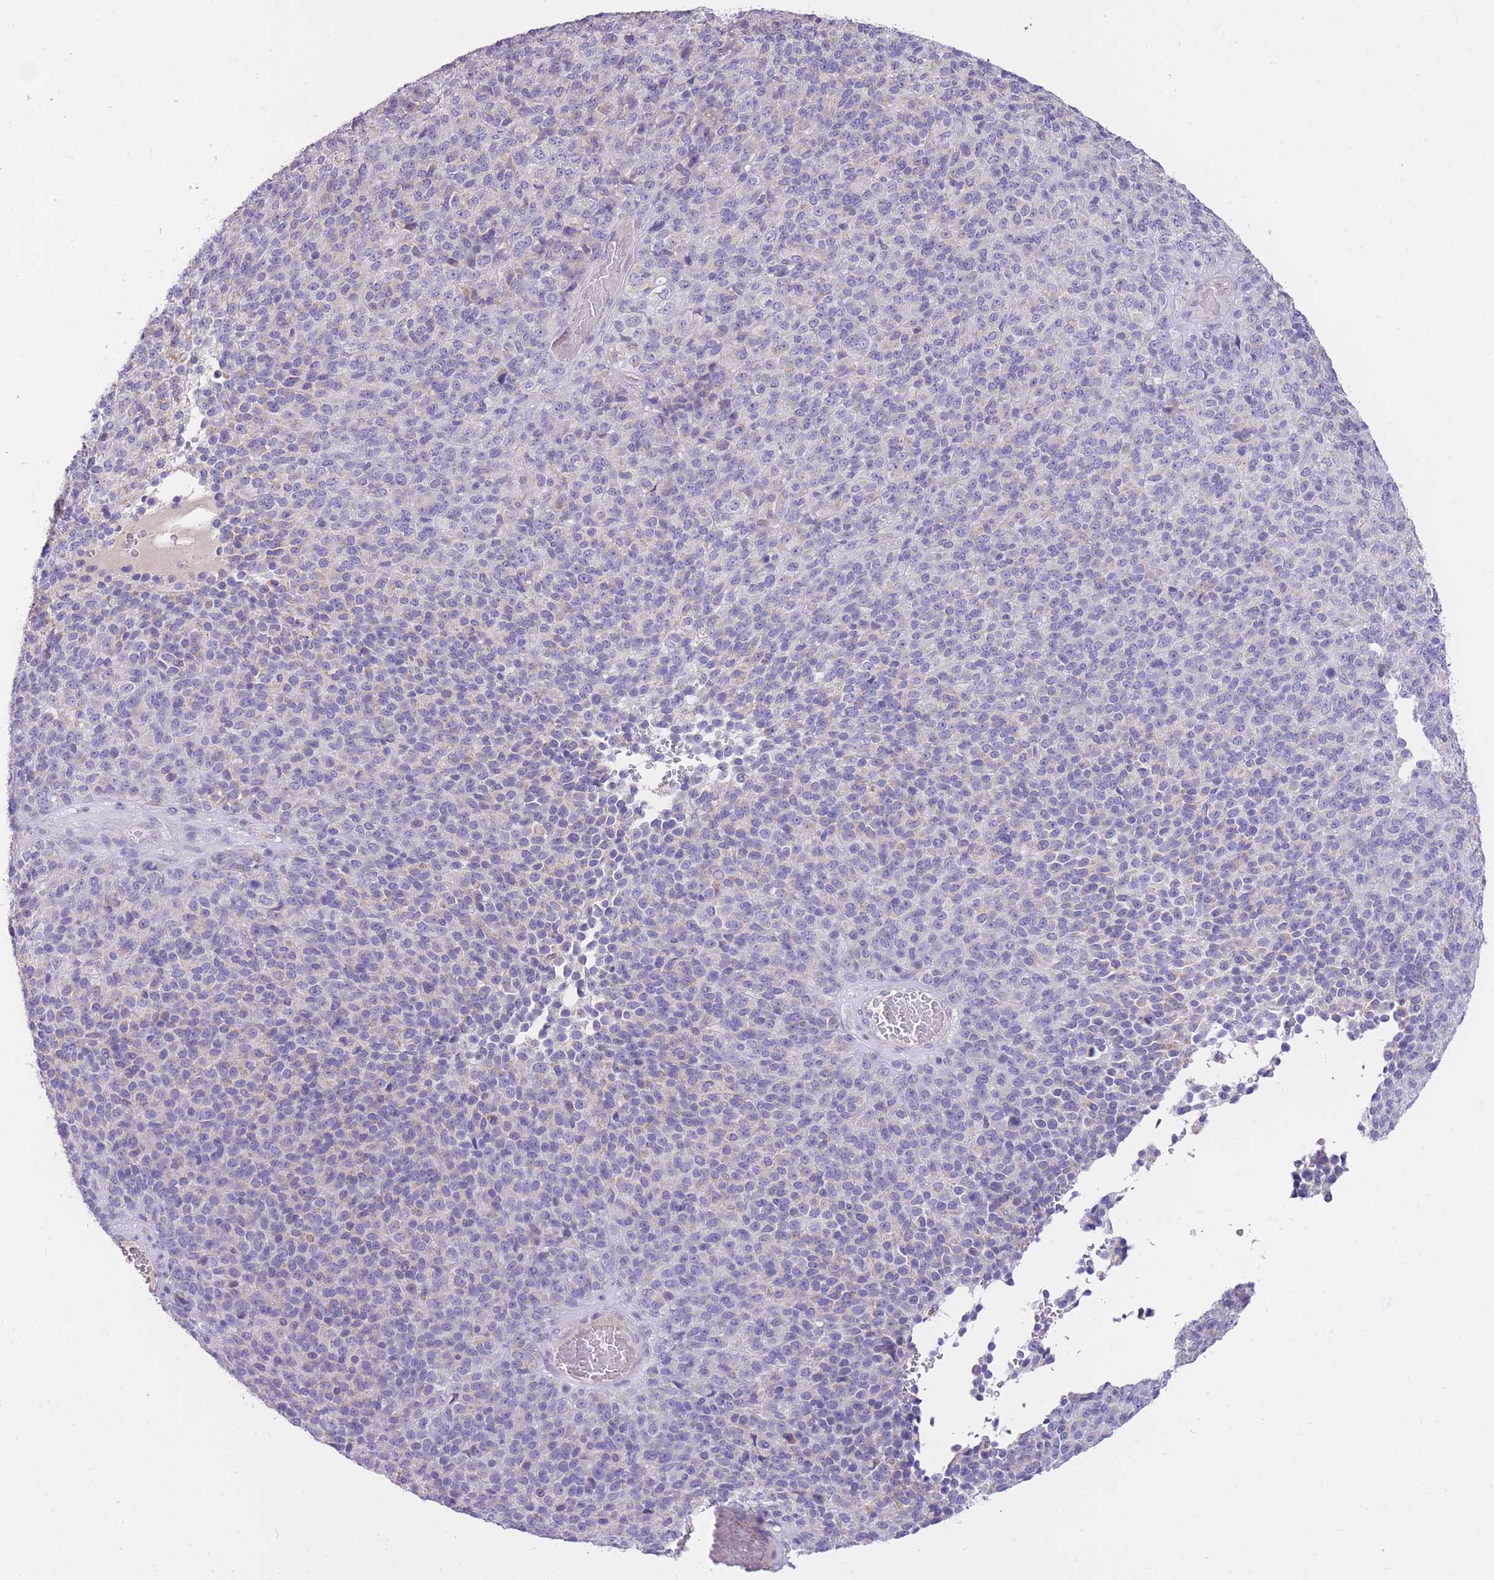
{"staining": {"intensity": "negative", "quantity": "none", "location": "none"}, "tissue": "melanoma", "cell_type": "Tumor cells", "image_type": "cancer", "snomed": [{"axis": "morphology", "description": "Malignant melanoma, Metastatic site"}, {"axis": "topography", "description": "Brain"}], "caption": "The photomicrograph displays no staining of tumor cells in melanoma.", "gene": "PGM1", "patient": {"sex": "female", "age": 56}}